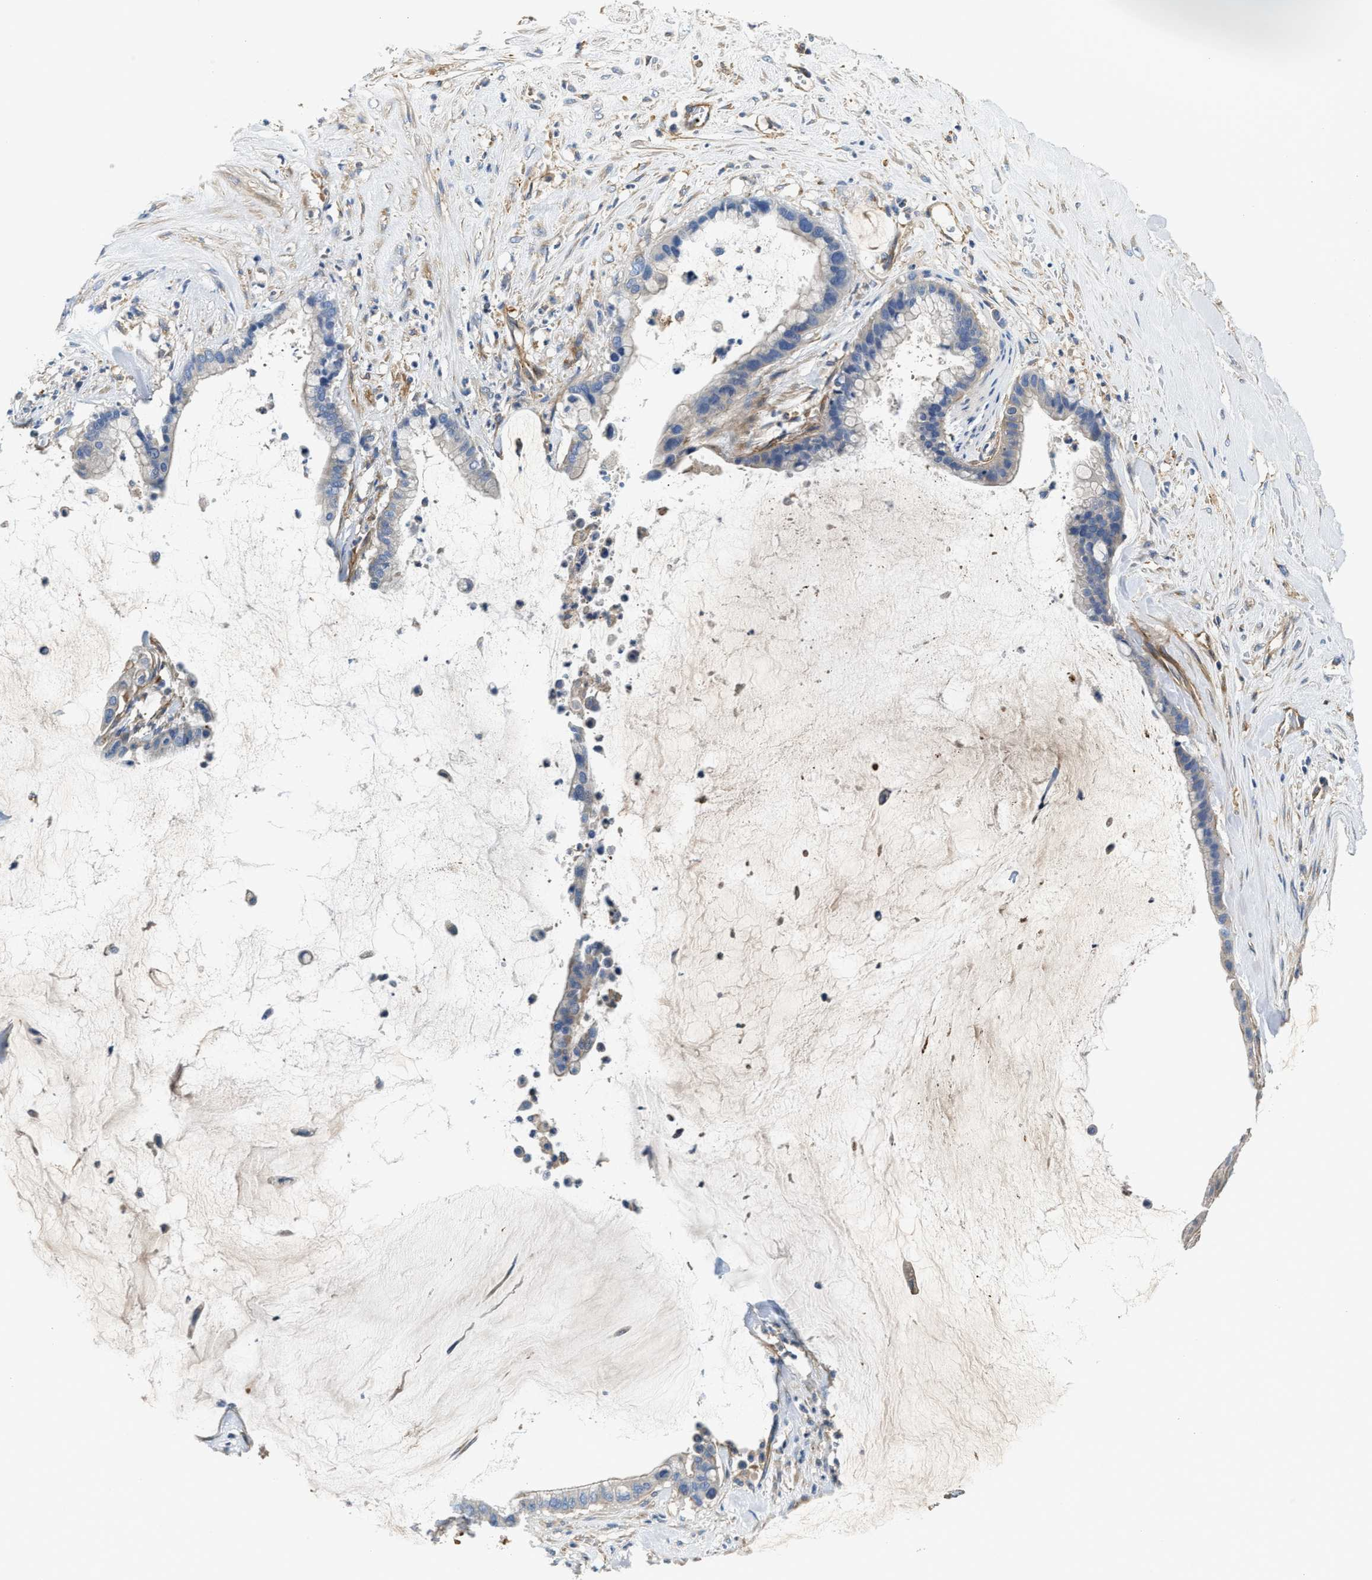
{"staining": {"intensity": "negative", "quantity": "none", "location": "none"}, "tissue": "pancreatic cancer", "cell_type": "Tumor cells", "image_type": "cancer", "snomed": [{"axis": "morphology", "description": "Adenocarcinoma, NOS"}, {"axis": "topography", "description": "Pancreas"}], "caption": "IHC histopathology image of neoplastic tissue: pancreatic cancer (adenocarcinoma) stained with DAB shows no significant protein expression in tumor cells.", "gene": "NSUN7", "patient": {"sex": "male", "age": 41}}